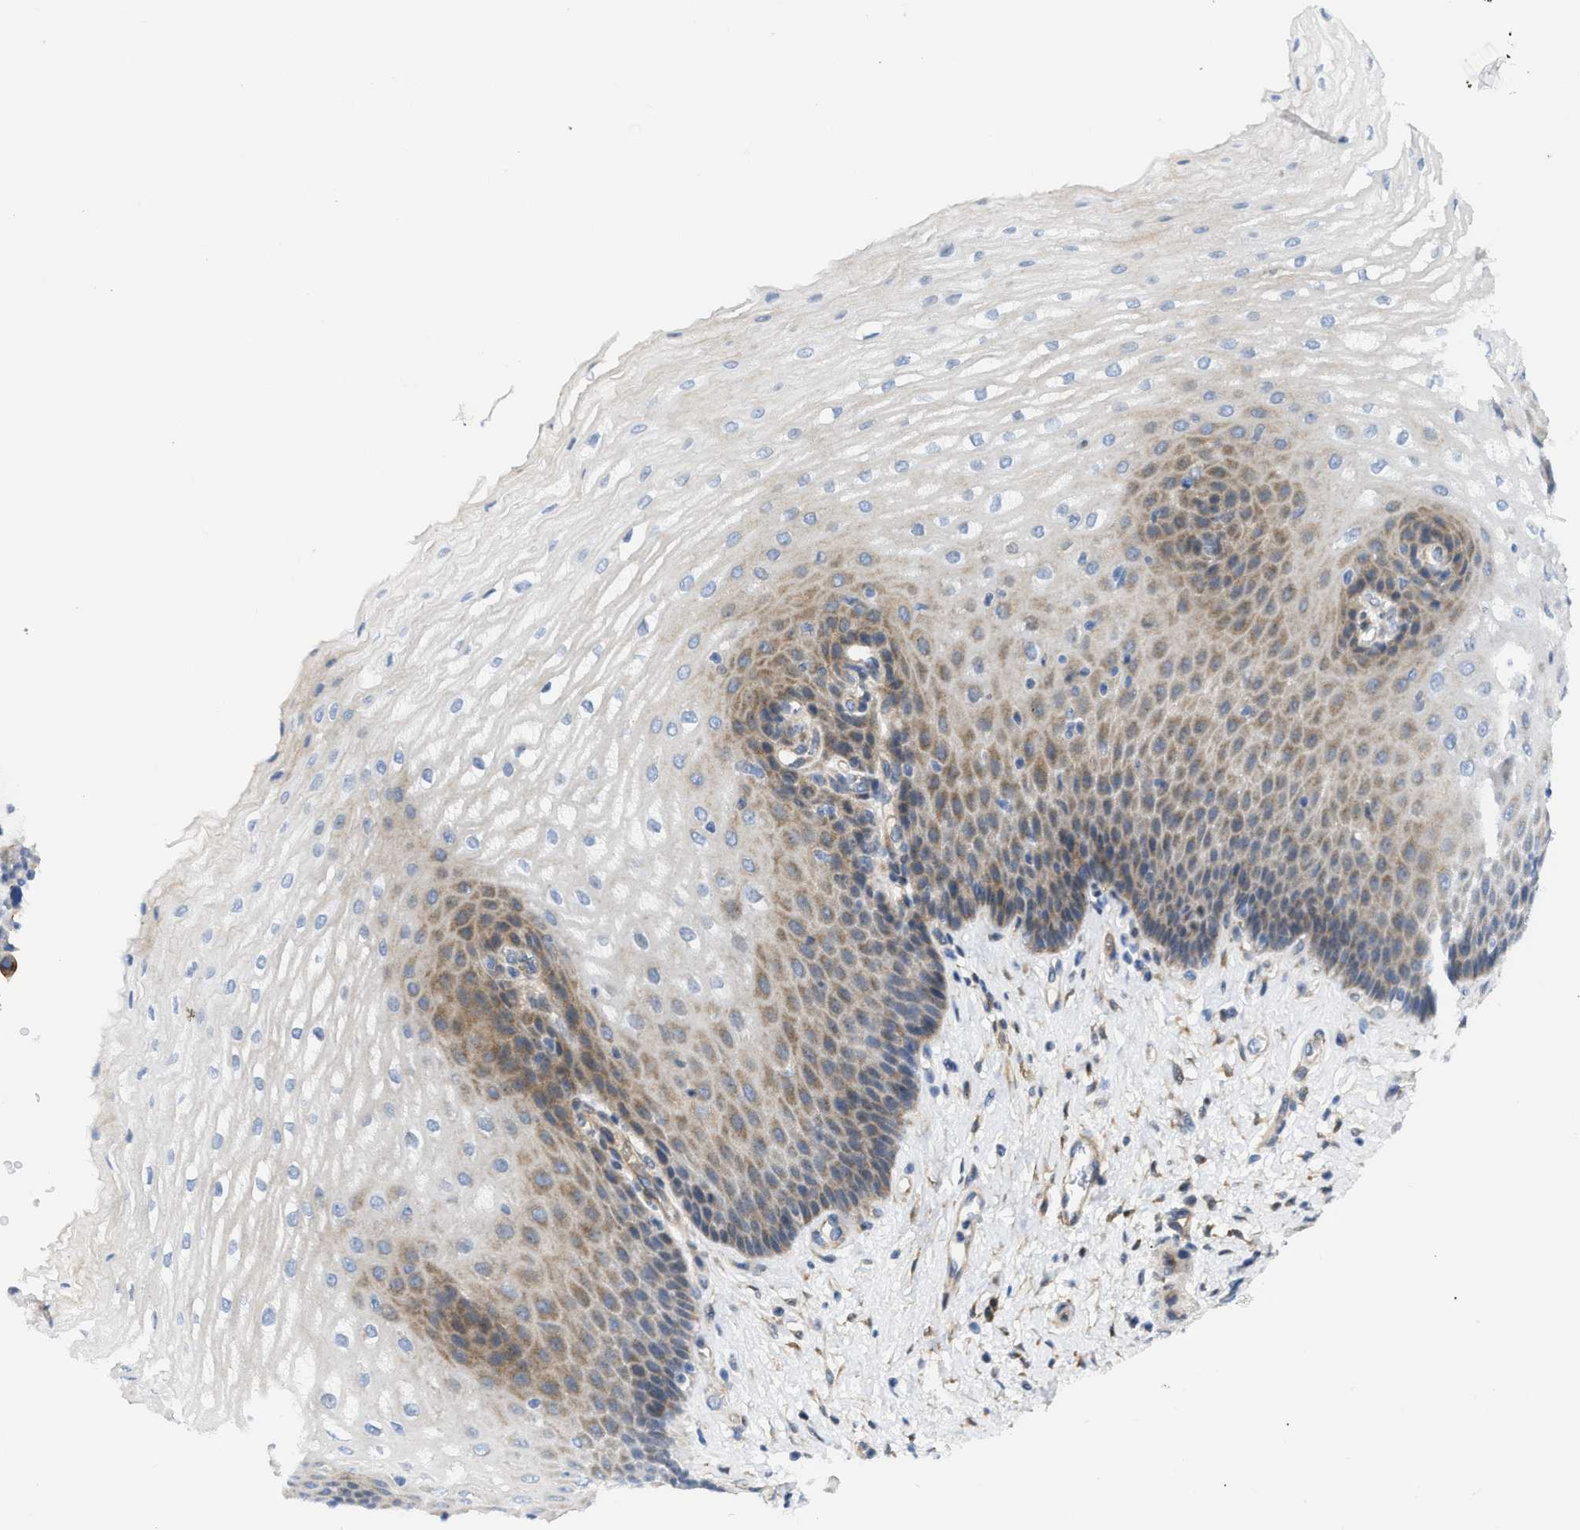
{"staining": {"intensity": "moderate", "quantity": "<25%", "location": "cytoplasmic/membranous"}, "tissue": "esophagus", "cell_type": "Squamous epithelial cells", "image_type": "normal", "snomed": [{"axis": "morphology", "description": "Normal tissue, NOS"}, {"axis": "topography", "description": "Esophagus"}], "caption": "This micrograph displays normal esophagus stained with immunohistochemistry (IHC) to label a protein in brown. The cytoplasmic/membranous of squamous epithelial cells show moderate positivity for the protein. Nuclei are counter-stained blue.", "gene": "FHL1", "patient": {"sex": "male", "age": 54}}